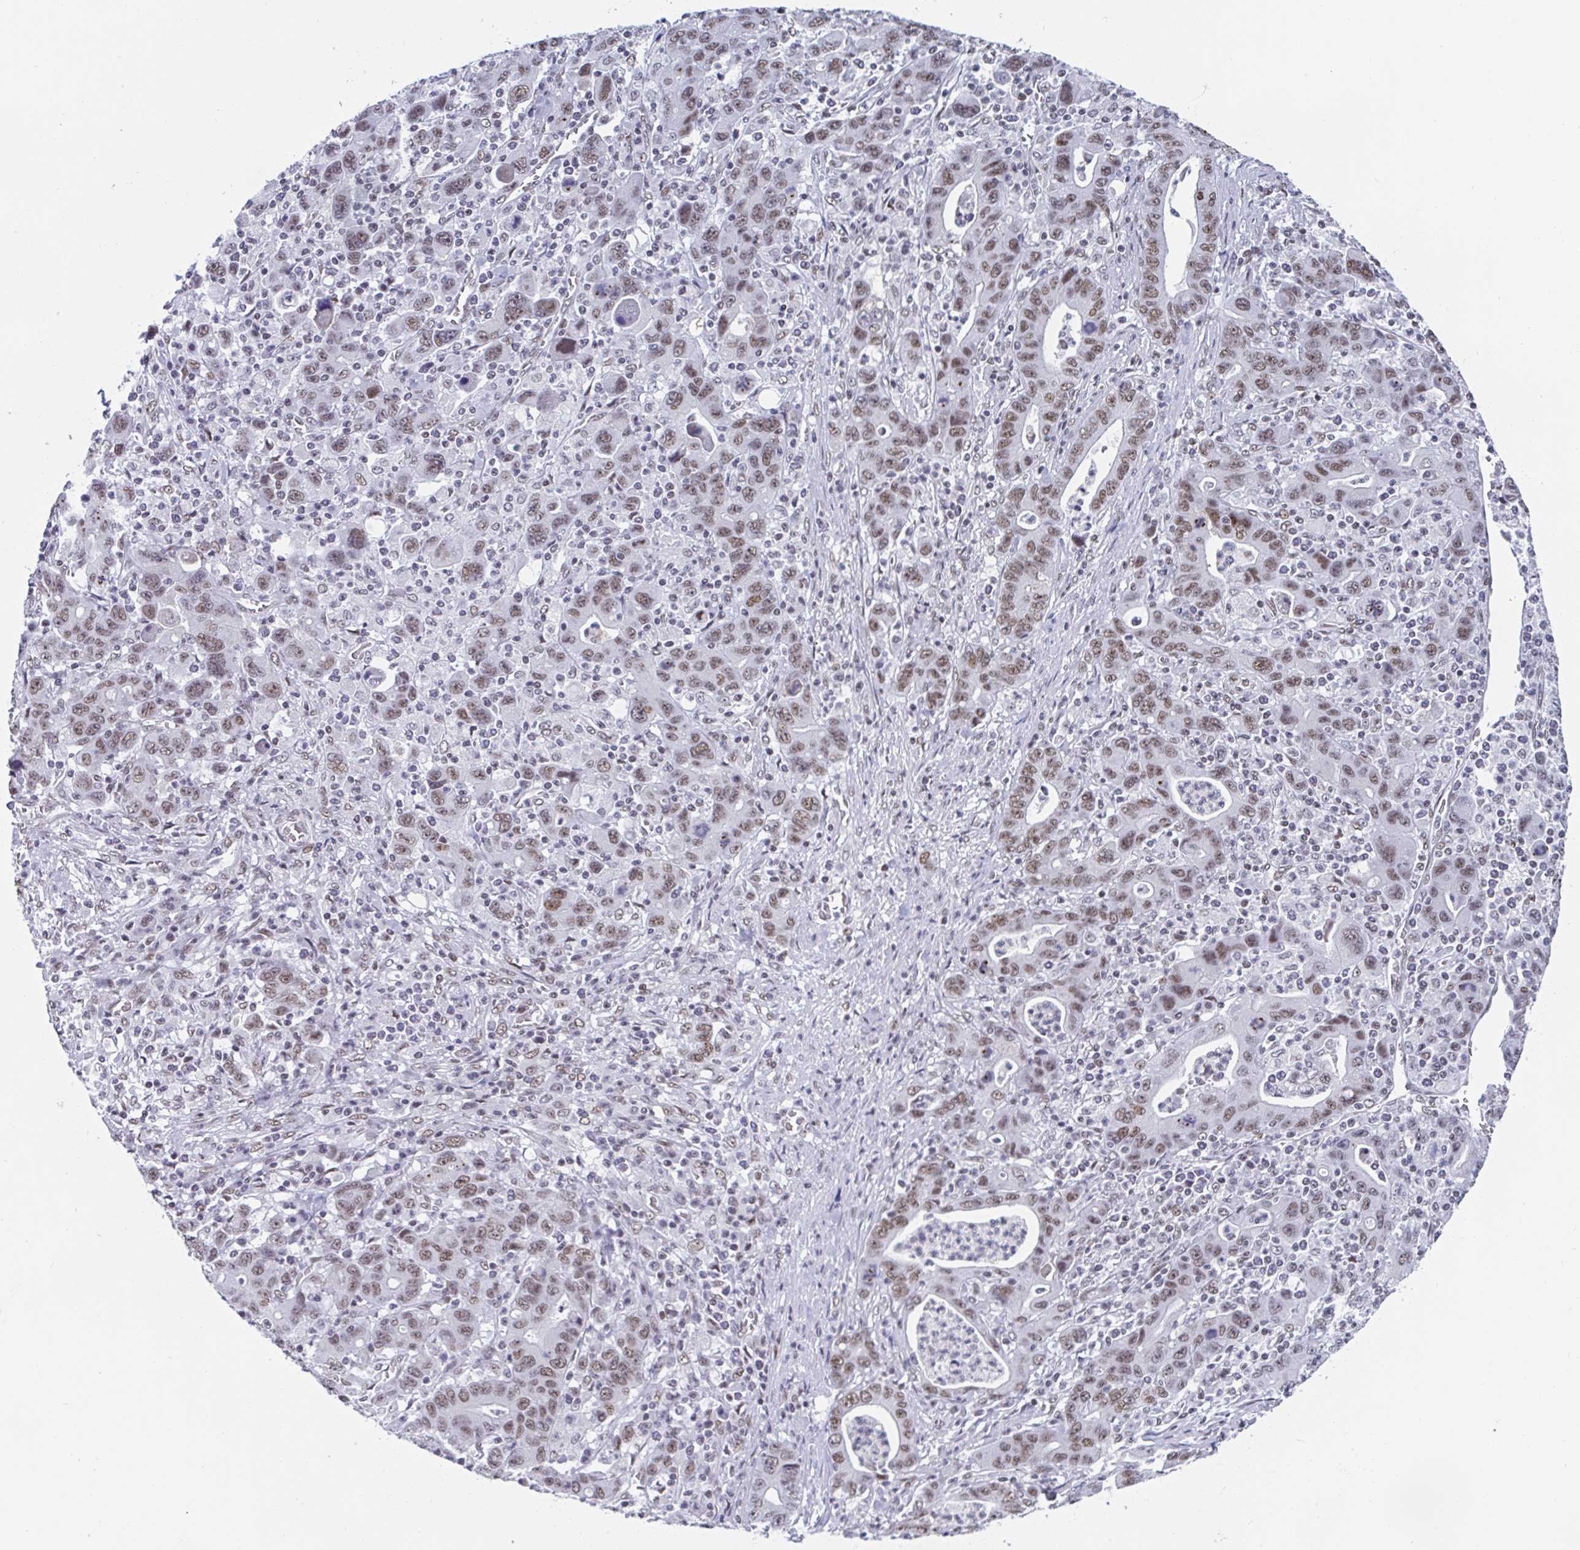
{"staining": {"intensity": "moderate", "quantity": "25%-75%", "location": "nuclear"}, "tissue": "stomach cancer", "cell_type": "Tumor cells", "image_type": "cancer", "snomed": [{"axis": "morphology", "description": "Adenocarcinoma, NOS"}, {"axis": "topography", "description": "Stomach, upper"}], "caption": "Immunohistochemistry of stomach cancer (adenocarcinoma) demonstrates medium levels of moderate nuclear staining in about 25%-75% of tumor cells.", "gene": "SLC7A10", "patient": {"sex": "male", "age": 69}}